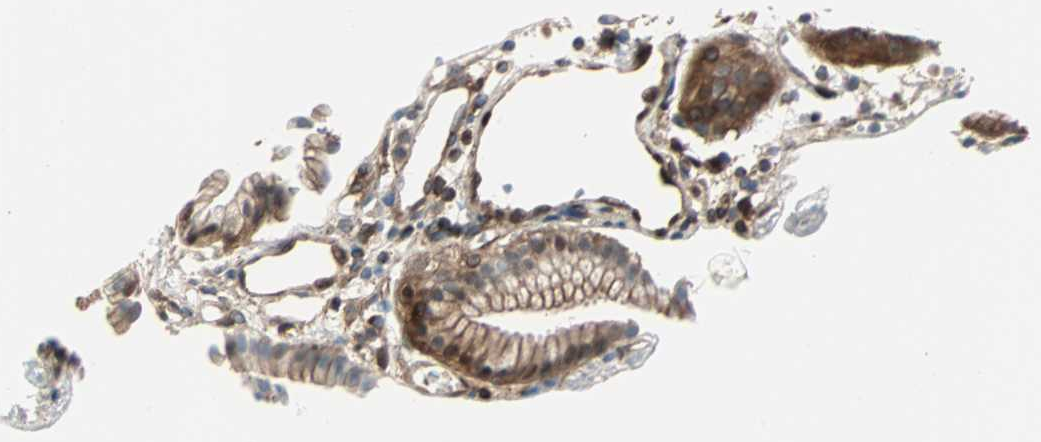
{"staining": {"intensity": "strong", "quantity": ">75%", "location": "cytoplasmic/membranous"}, "tissue": "gallbladder", "cell_type": "Glandular cells", "image_type": "normal", "snomed": [{"axis": "morphology", "description": "Normal tissue, NOS"}, {"axis": "topography", "description": "Gallbladder"}], "caption": "High-power microscopy captured an IHC photomicrograph of unremarkable gallbladder, revealing strong cytoplasmic/membranous staining in about >75% of glandular cells.", "gene": "RELA", "patient": {"sex": "male", "age": 65}}